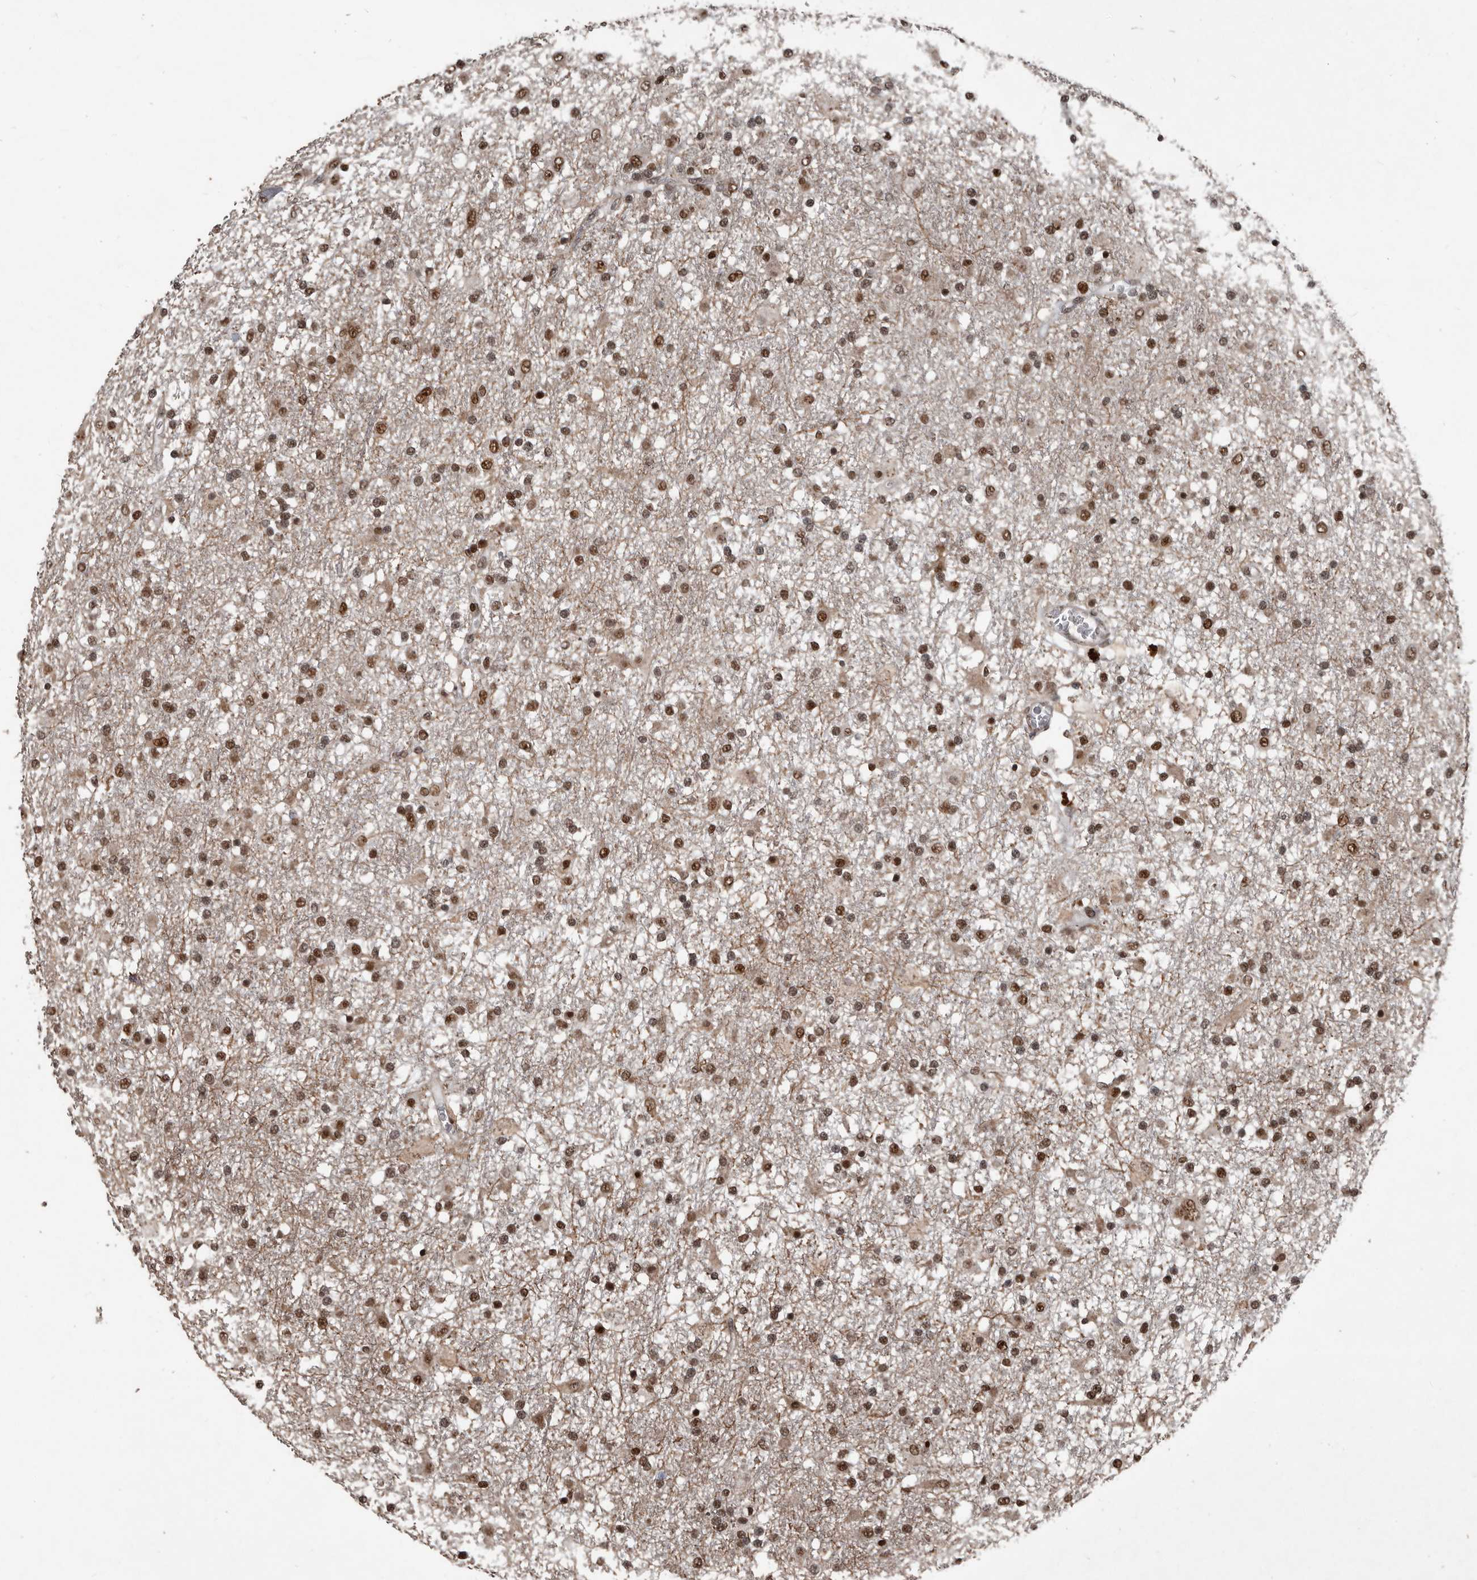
{"staining": {"intensity": "moderate", "quantity": ">75%", "location": "nuclear"}, "tissue": "glioma", "cell_type": "Tumor cells", "image_type": "cancer", "snomed": [{"axis": "morphology", "description": "Glioma, malignant, Low grade"}, {"axis": "topography", "description": "Brain"}], "caption": "This micrograph displays immunohistochemistry (IHC) staining of human malignant glioma (low-grade), with medium moderate nuclear expression in about >75% of tumor cells.", "gene": "CHD1L", "patient": {"sex": "male", "age": 65}}